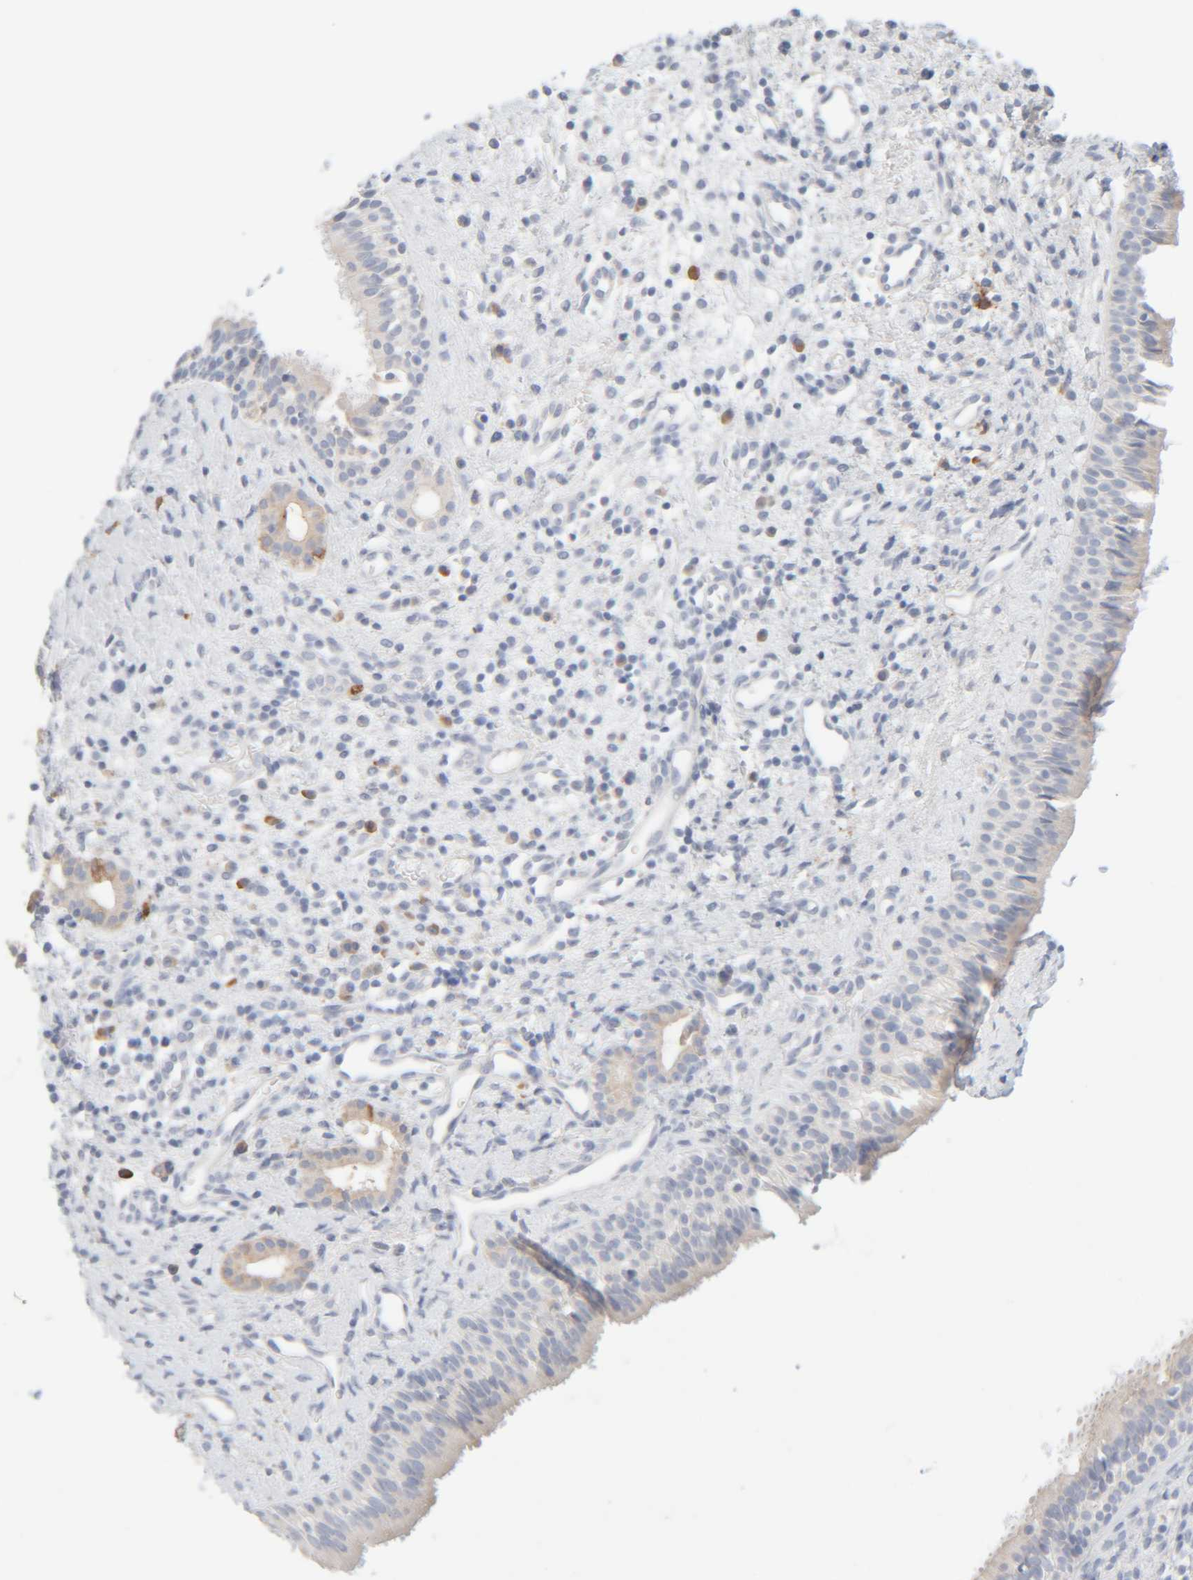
{"staining": {"intensity": "negative", "quantity": "none", "location": "none"}, "tissue": "nasopharynx", "cell_type": "Respiratory epithelial cells", "image_type": "normal", "snomed": [{"axis": "morphology", "description": "Normal tissue, NOS"}, {"axis": "topography", "description": "Nasopharynx"}], "caption": "Normal nasopharynx was stained to show a protein in brown. There is no significant positivity in respiratory epithelial cells. The staining was performed using DAB to visualize the protein expression in brown, while the nuclei were stained in blue with hematoxylin (Magnification: 20x).", "gene": "RIDA", "patient": {"sex": "male", "age": 22}}